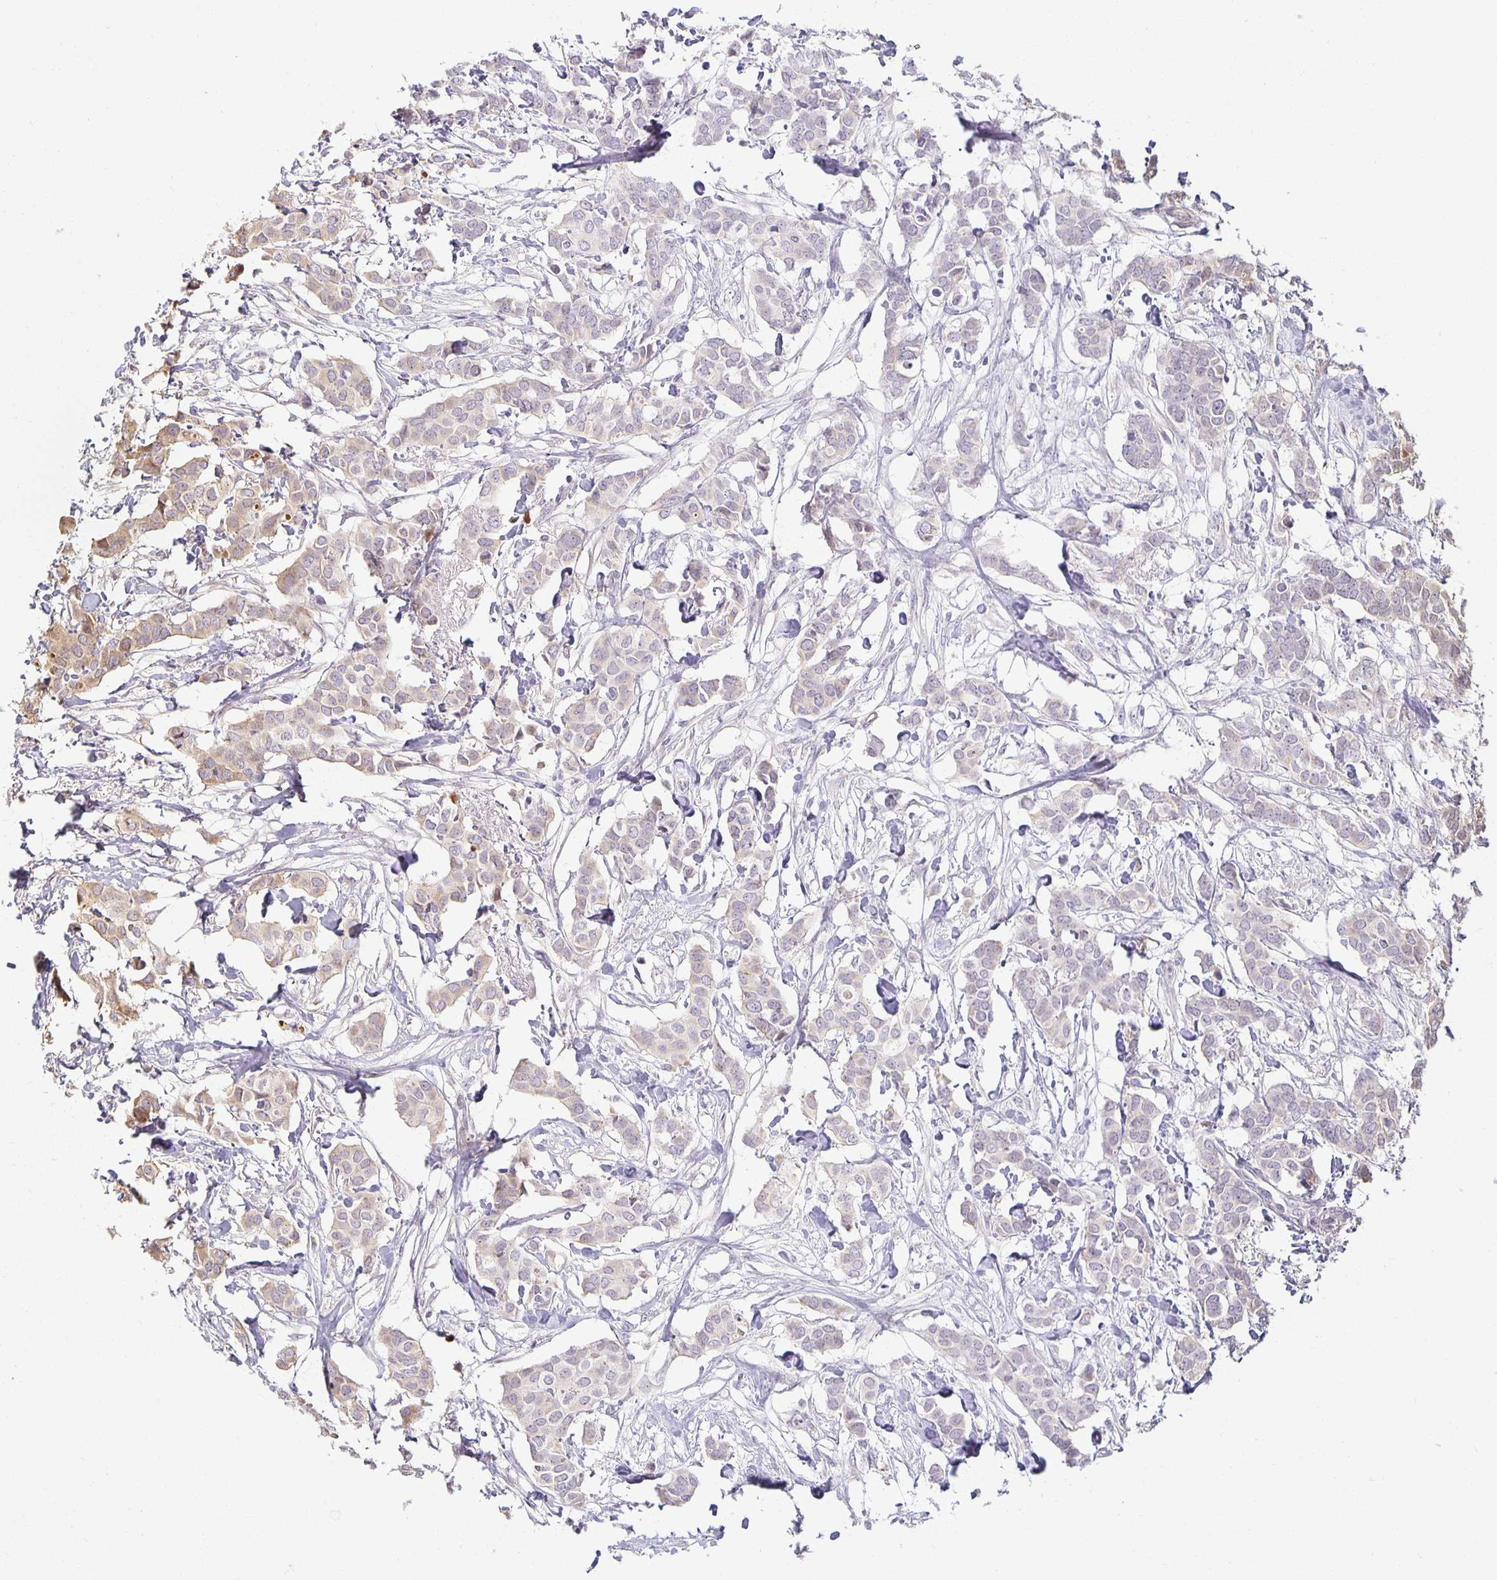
{"staining": {"intensity": "weak", "quantity": "25%-75%", "location": "cytoplasmic/membranous"}, "tissue": "breast cancer", "cell_type": "Tumor cells", "image_type": "cancer", "snomed": [{"axis": "morphology", "description": "Duct carcinoma"}, {"axis": "topography", "description": "Breast"}], "caption": "An IHC histopathology image of neoplastic tissue is shown. Protein staining in brown shows weak cytoplasmic/membranous positivity in breast cancer within tumor cells.", "gene": "EHF", "patient": {"sex": "female", "age": 62}}